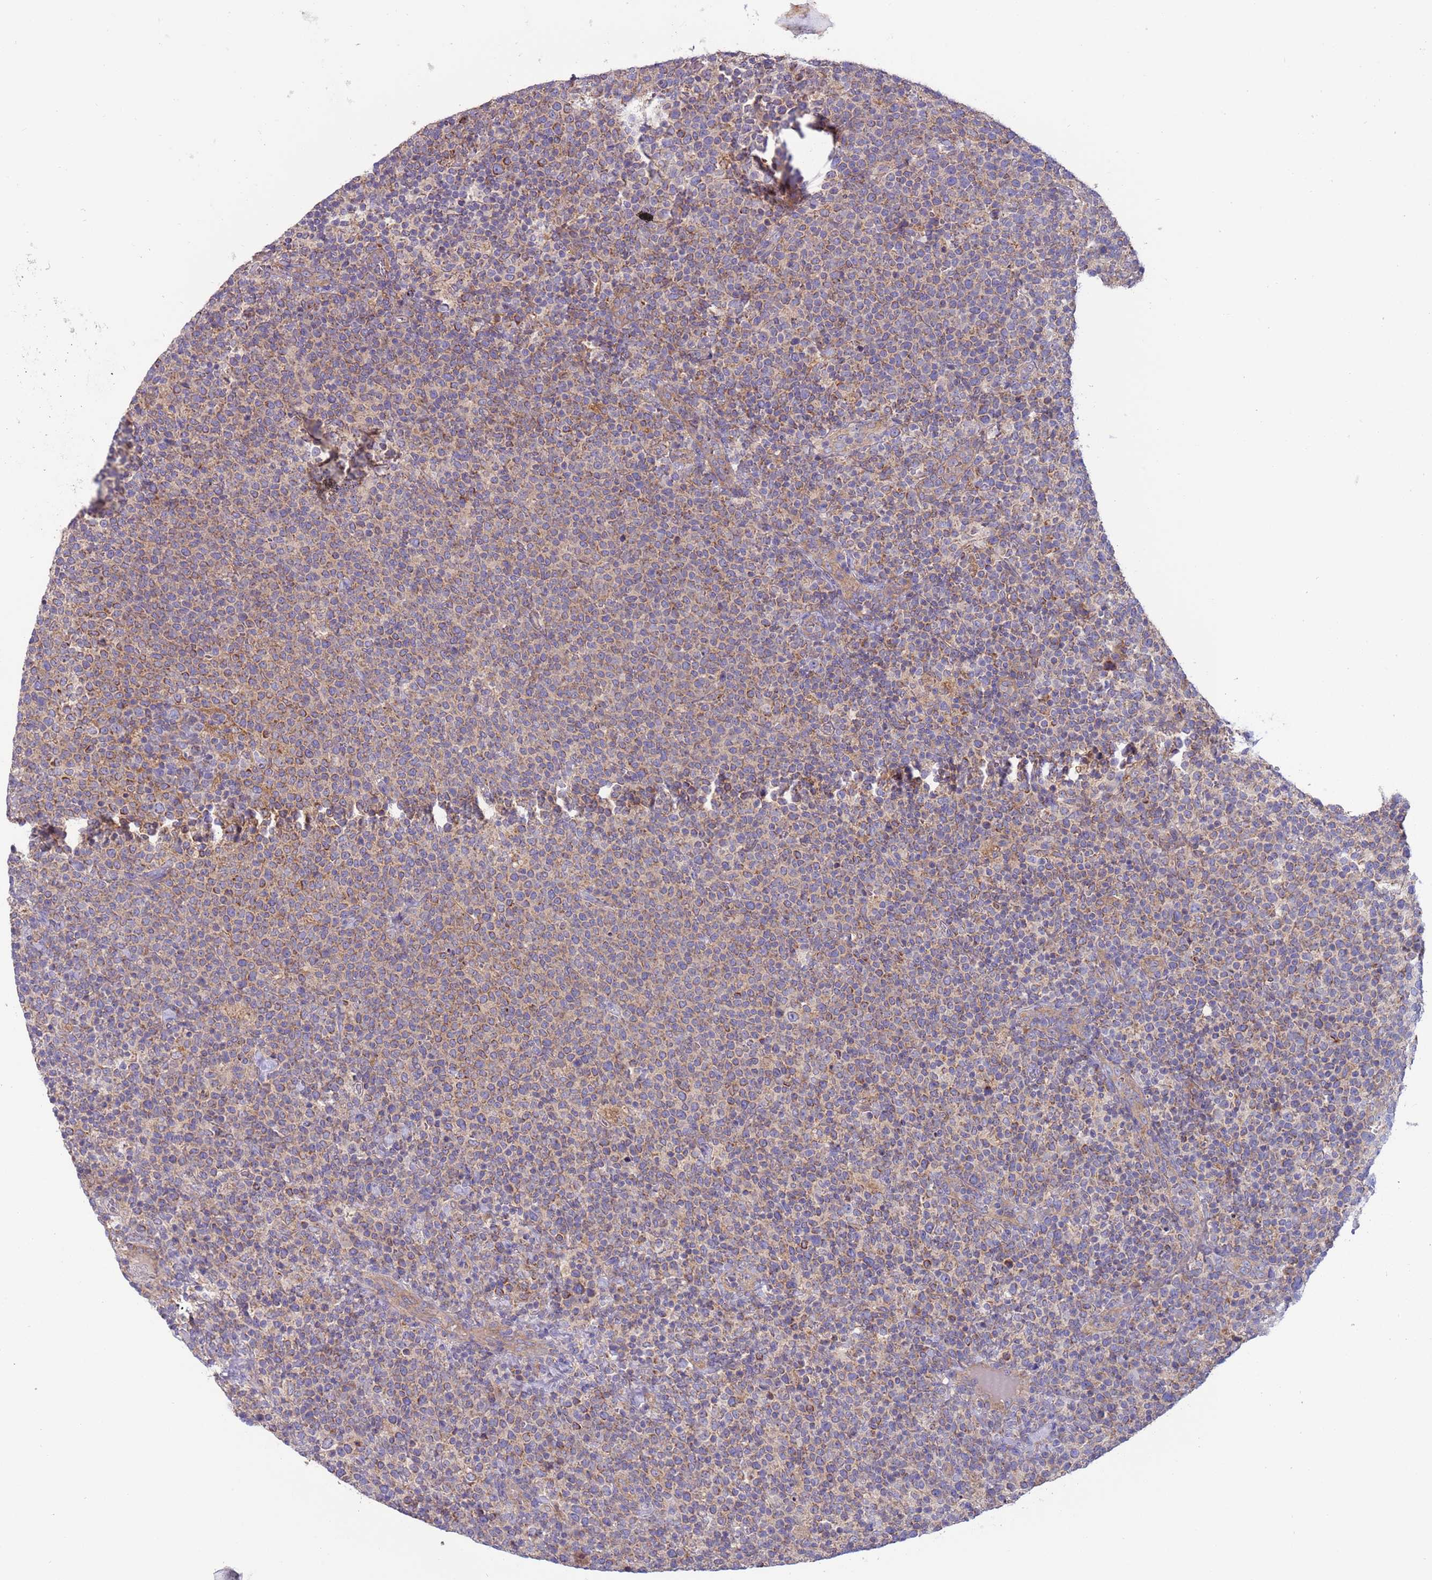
{"staining": {"intensity": "weak", "quantity": "25%-75%", "location": "cytoplasmic/membranous"}, "tissue": "lymphoma", "cell_type": "Tumor cells", "image_type": "cancer", "snomed": [{"axis": "morphology", "description": "Malignant lymphoma, non-Hodgkin's type, High grade"}, {"axis": "topography", "description": "Lymph node"}], "caption": "IHC of high-grade malignant lymphoma, non-Hodgkin's type exhibits low levels of weak cytoplasmic/membranous staining in about 25%-75% of tumor cells.", "gene": "UQCRQ", "patient": {"sex": "male", "age": 61}}